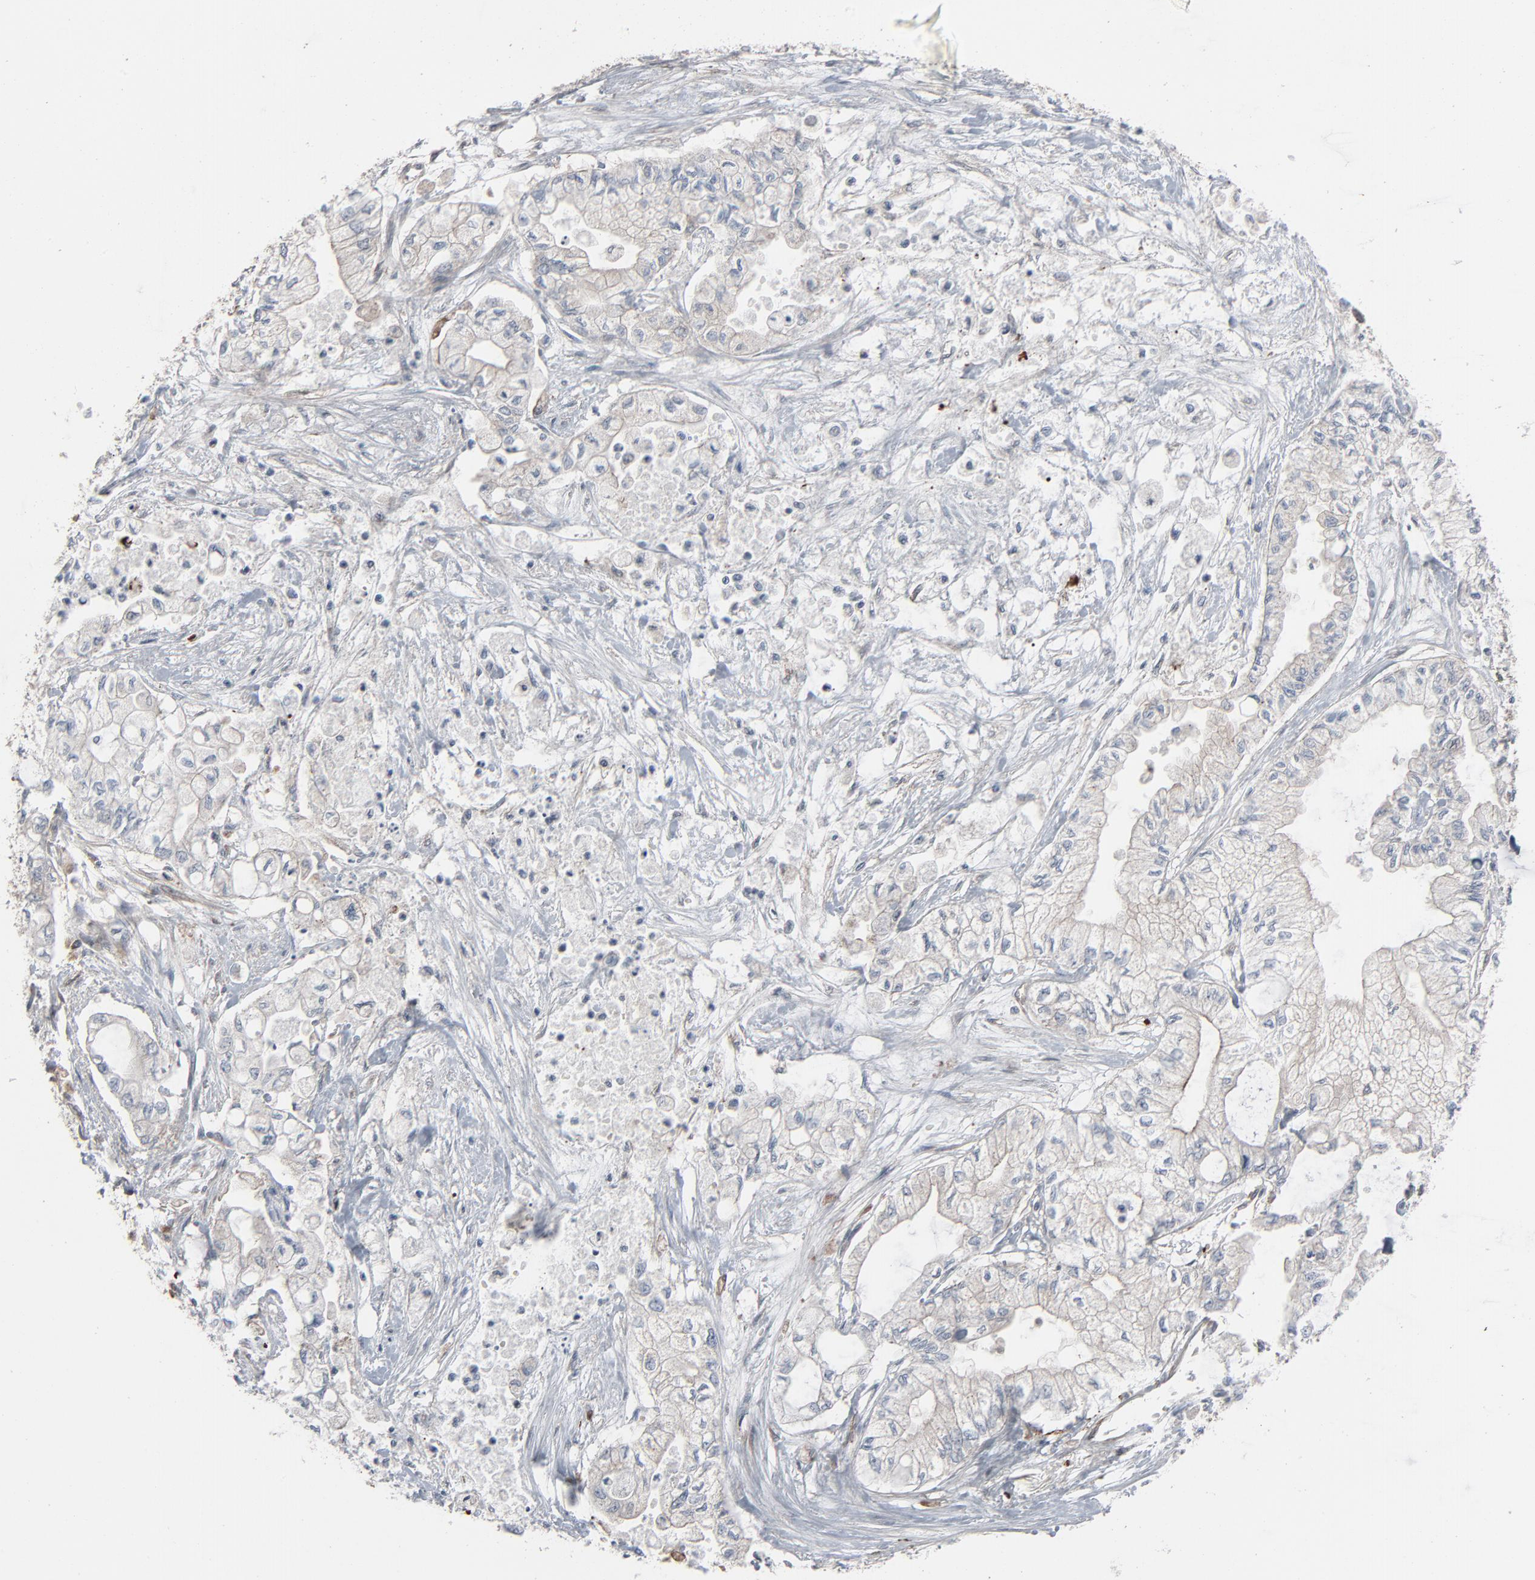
{"staining": {"intensity": "negative", "quantity": "none", "location": "none"}, "tissue": "pancreatic cancer", "cell_type": "Tumor cells", "image_type": "cancer", "snomed": [{"axis": "morphology", "description": "Adenocarcinoma, NOS"}, {"axis": "topography", "description": "Pancreas"}], "caption": "Immunohistochemistry (IHC) histopathology image of human pancreatic cancer (adenocarcinoma) stained for a protein (brown), which reveals no expression in tumor cells.", "gene": "OPTN", "patient": {"sex": "male", "age": 79}}